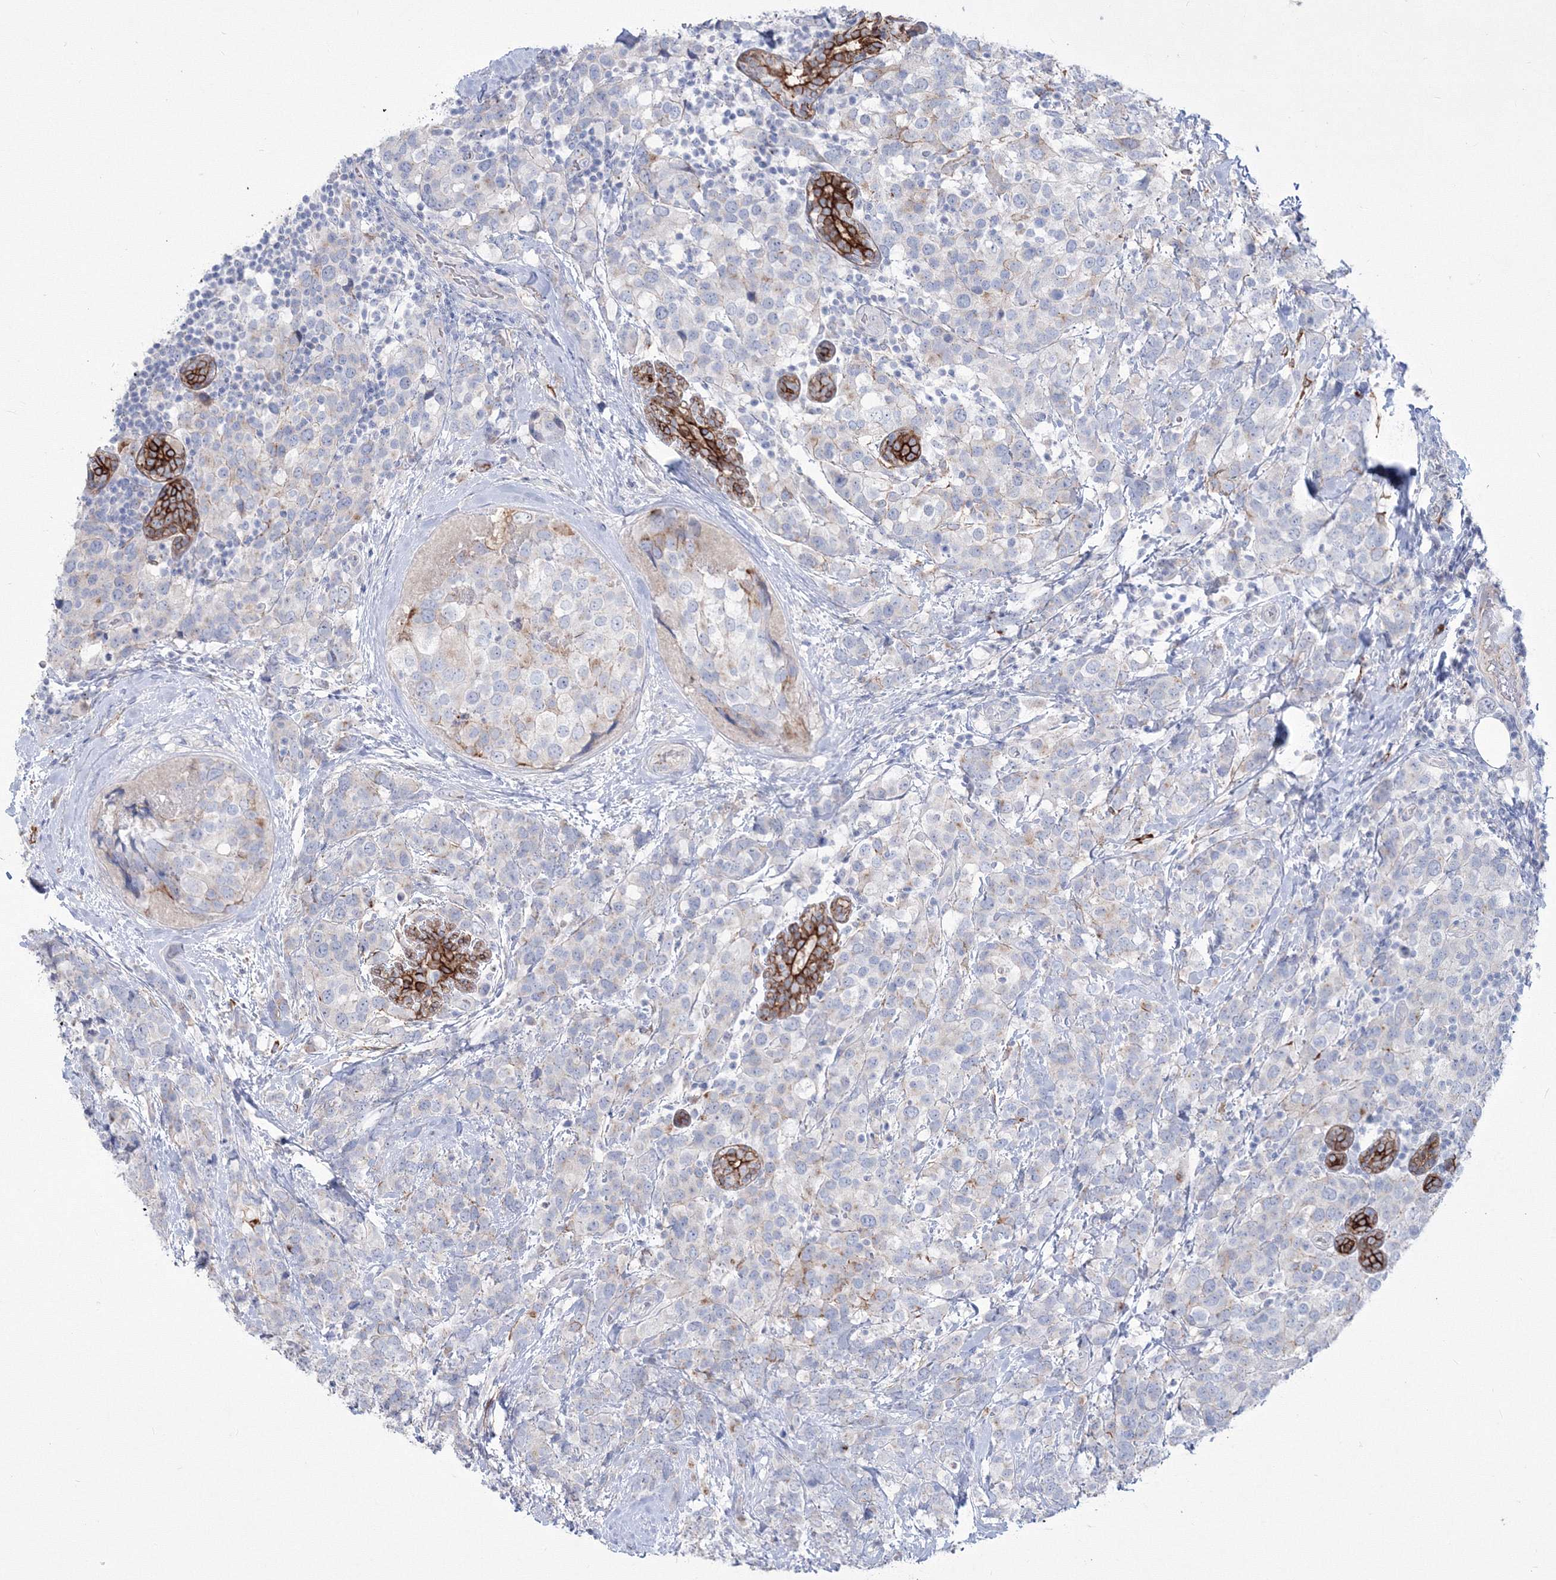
{"staining": {"intensity": "weak", "quantity": "<25%", "location": "cytoplasmic/membranous"}, "tissue": "breast cancer", "cell_type": "Tumor cells", "image_type": "cancer", "snomed": [{"axis": "morphology", "description": "Lobular carcinoma"}, {"axis": "topography", "description": "Breast"}], "caption": "IHC histopathology image of breast lobular carcinoma stained for a protein (brown), which demonstrates no staining in tumor cells.", "gene": "TMEM139", "patient": {"sex": "female", "age": 59}}